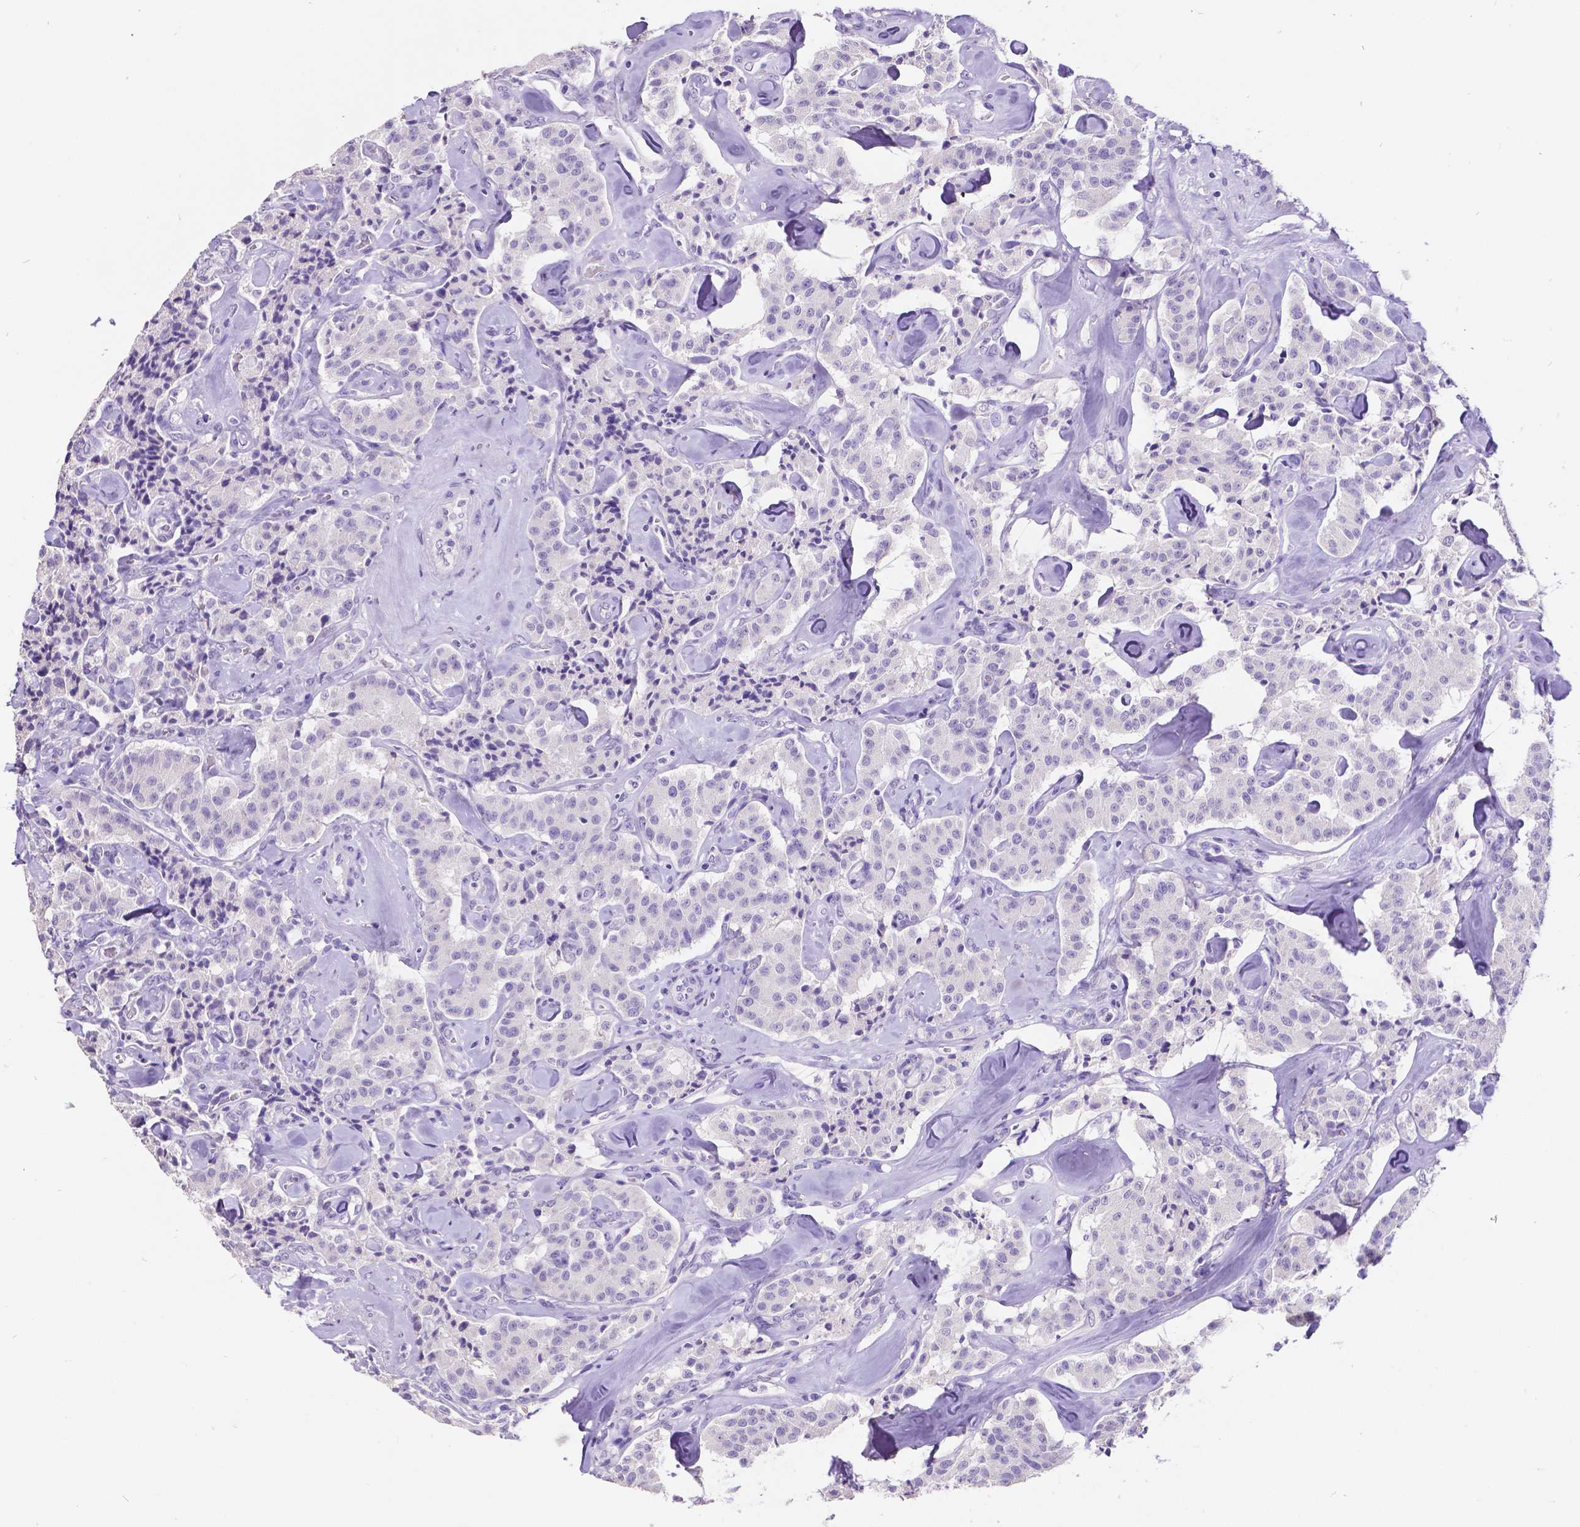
{"staining": {"intensity": "negative", "quantity": "none", "location": "none"}, "tissue": "carcinoid", "cell_type": "Tumor cells", "image_type": "cancer", "snomed": [{"axis": "morphology", "description": "Carcinoid, malignant, NOS"}, {"axis": "topography", "description": "Pancreas"}], "caption": "Immunohistochemistry (IHC) micrograph of neoplastic tissue: malignant carcinoid stained with DAB (3,3'-diaminobenzidine) demonstrates no significant protein positivity in tumor cells. (DAB immunohistochemistry visualized using brightfield microscopy, high magnification).", "gene": "SATB2", "patient": {"sex": "male", "age": 41}}